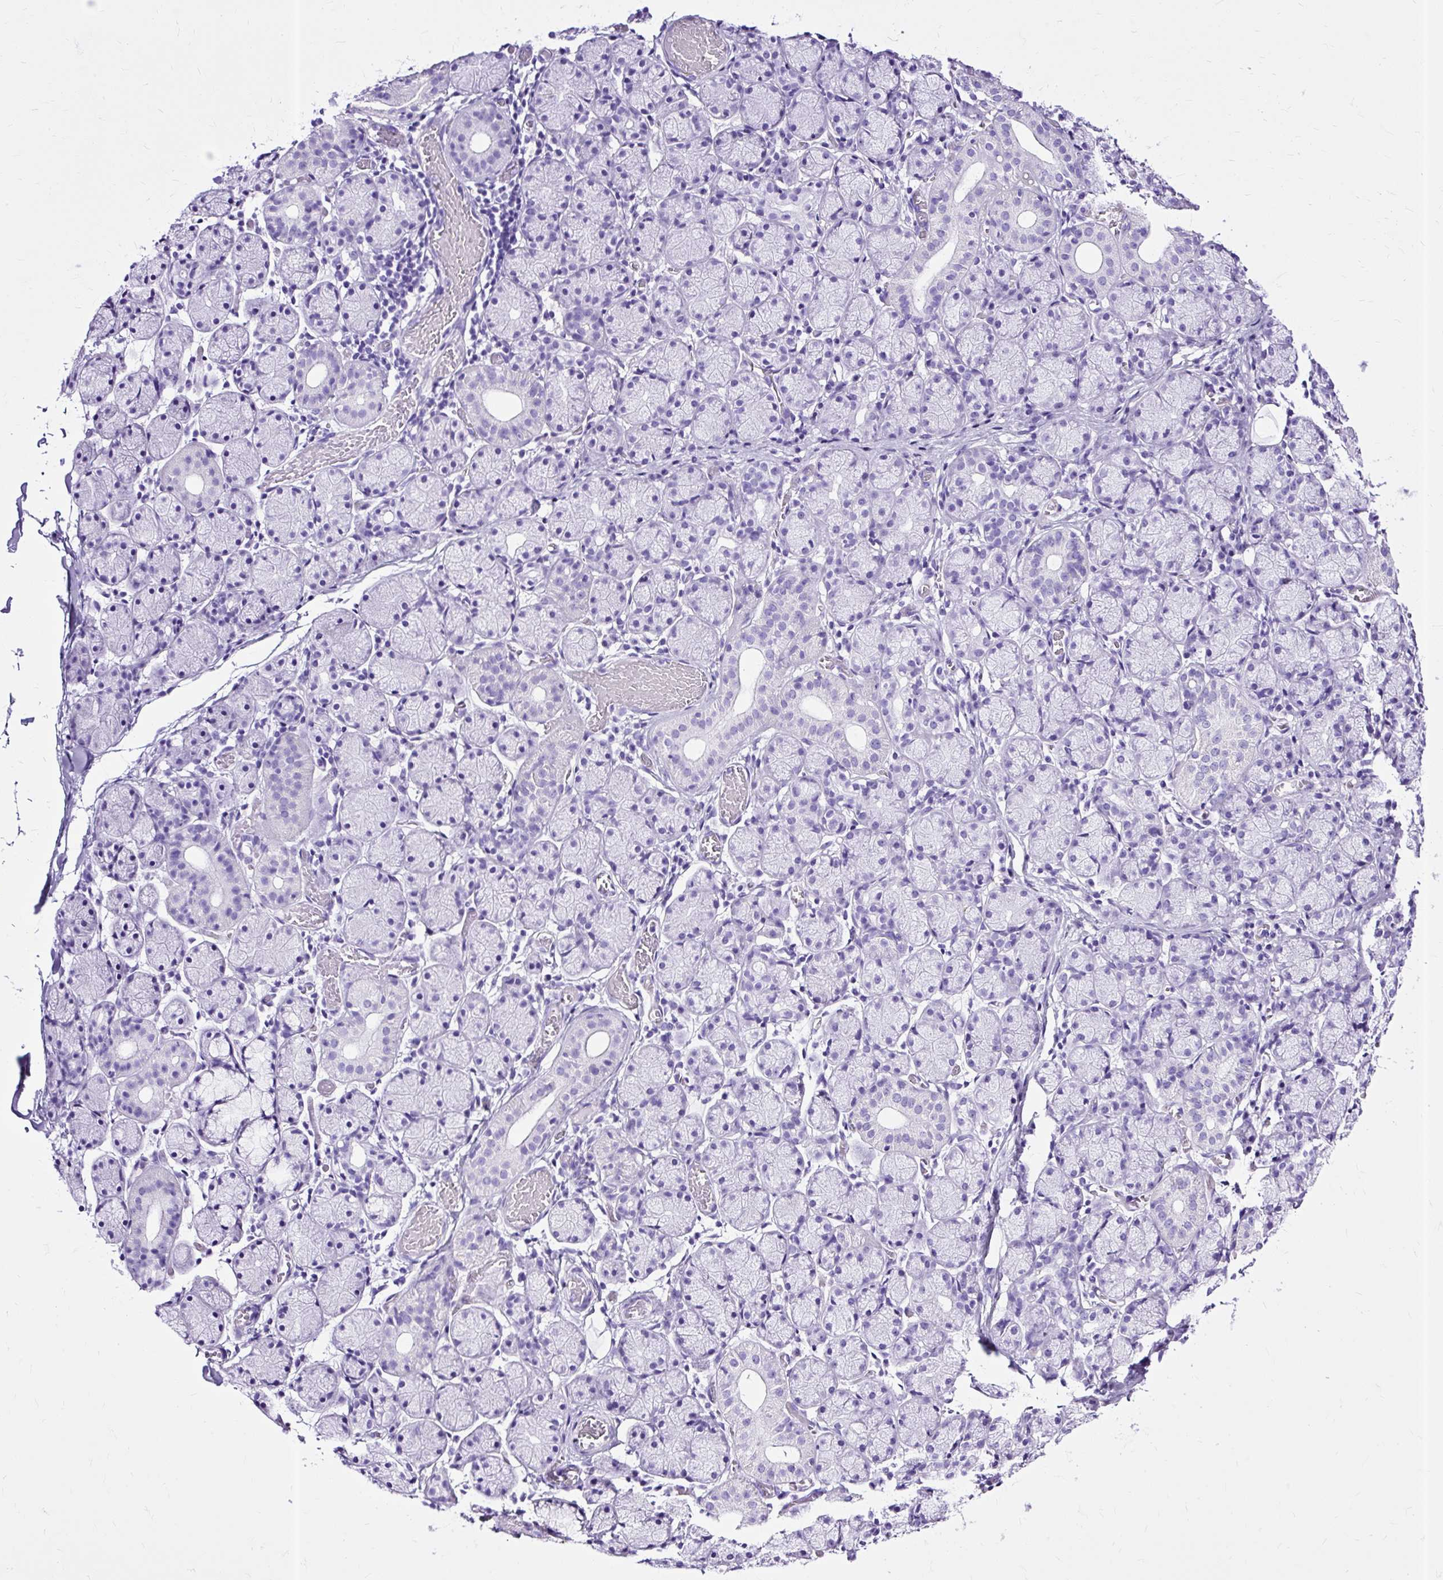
{"staining": {"intensity": "negative", "quantity": "none", "location": "none"}, "tissue": "salivary gland", "cell_type": "Glandular cells", "image_type": "normal", "snomed": [{"axis": "morphology", "description": "Normal tissue, NOS"}, {"axis": "topography", "description": "Salivary gland"}], "caption": "Glandular cells are negative for protein expression in benign human salivary gland. (Stains: DAB IHC with hematoxylin counter stain, Microscopy: brightfield microscopy at high magnification).", "gene": "SLC8A2", "patient": {"sex": "female", "age": 24}}